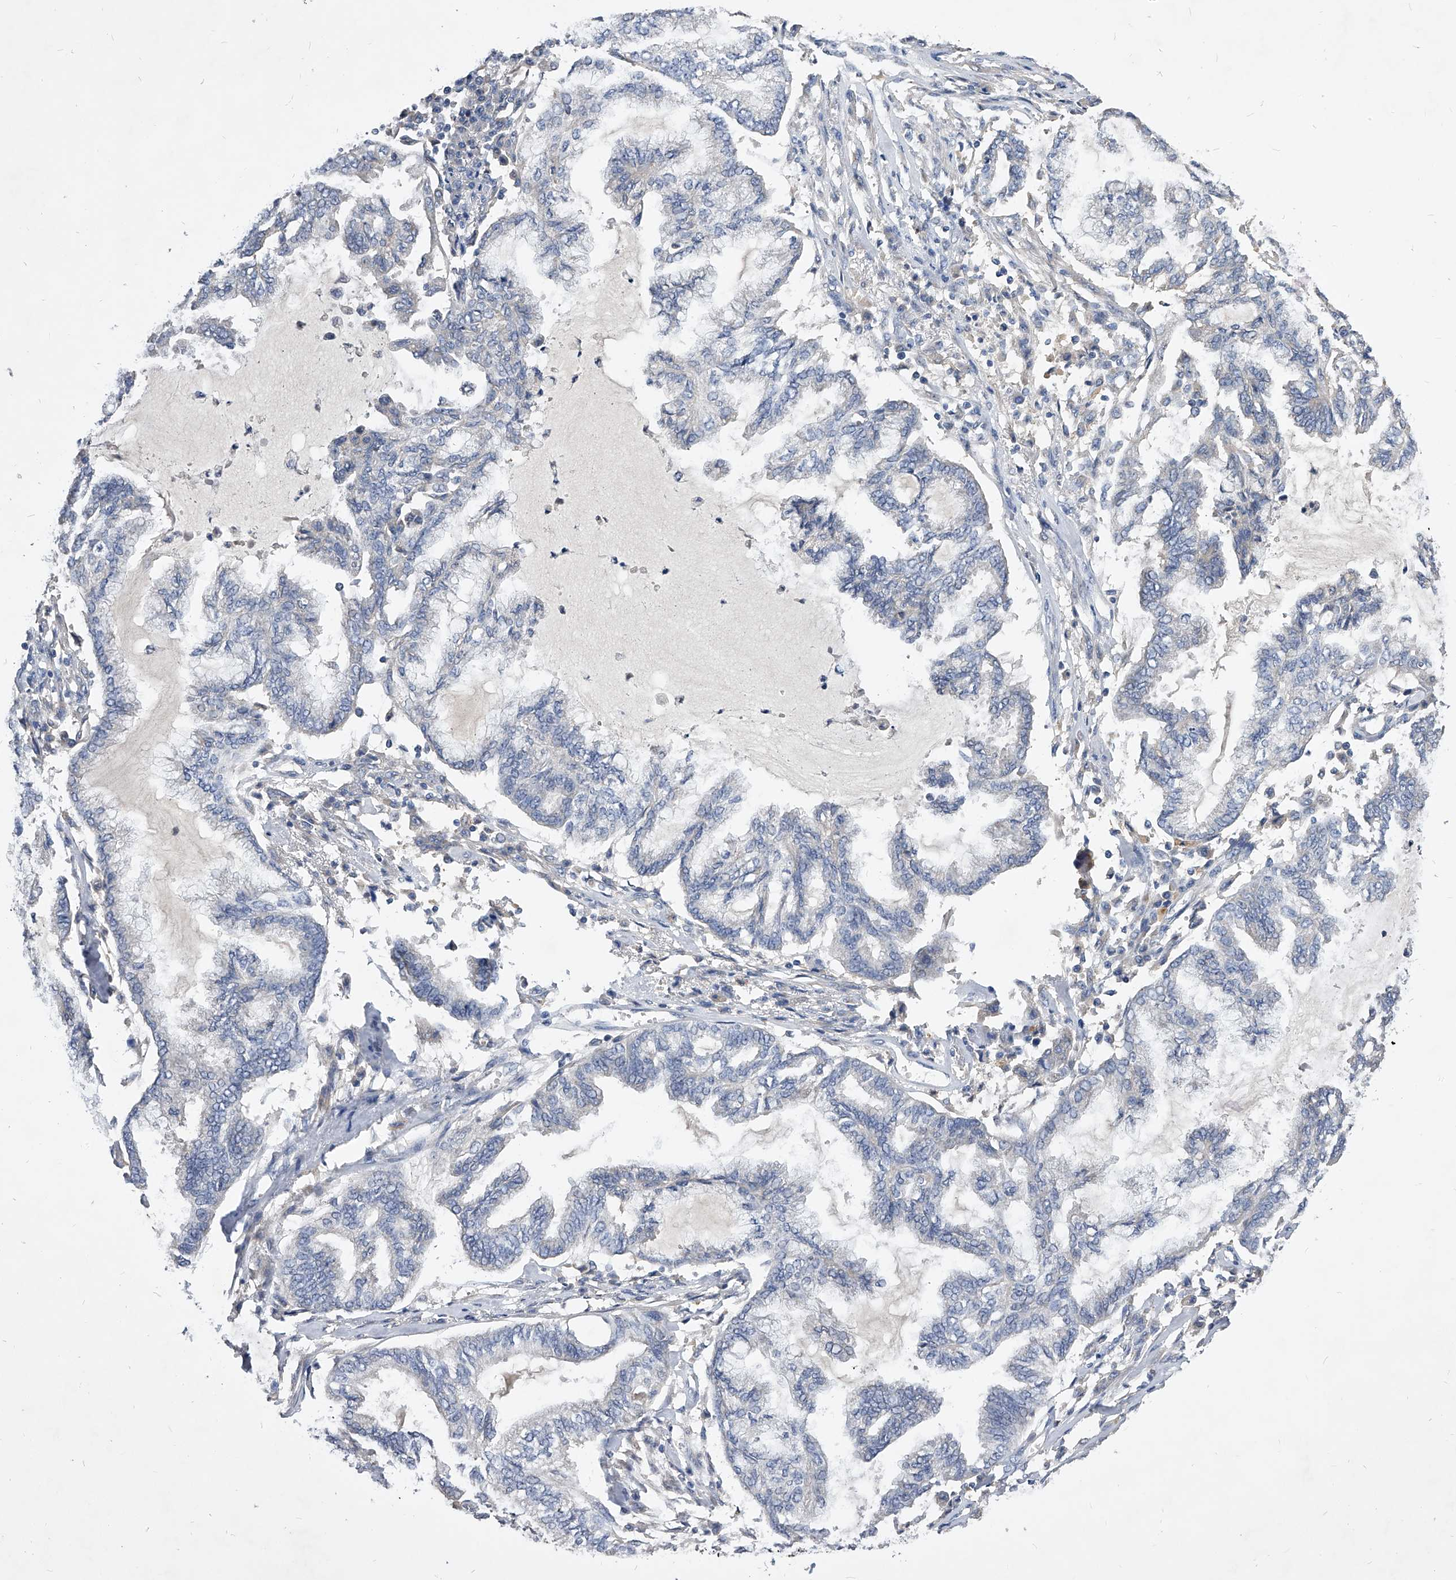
{"staining": {"intensity": "negative", "quantity": "none", "location": "none"}, "tissue": "endometrial cancer", "cell_type": "Tumor cells", "image_type": "cancer", "snomed": [{"axis": "morphology", "description": "Adenocarcinoma, NOS"}, {"axis": "topography", "description": "Endometrium"}], "caption": "Tumor cells are negative for brown protein staining in endometrial adenocarcinoma. The staining is performed using DAB (3,3'-diaminobenzidine) brown chromogen with nuclei counter-stained in using hematoxylin.", "gene": "ARL4C", "patient": {"sex": "female", "age": 86}}